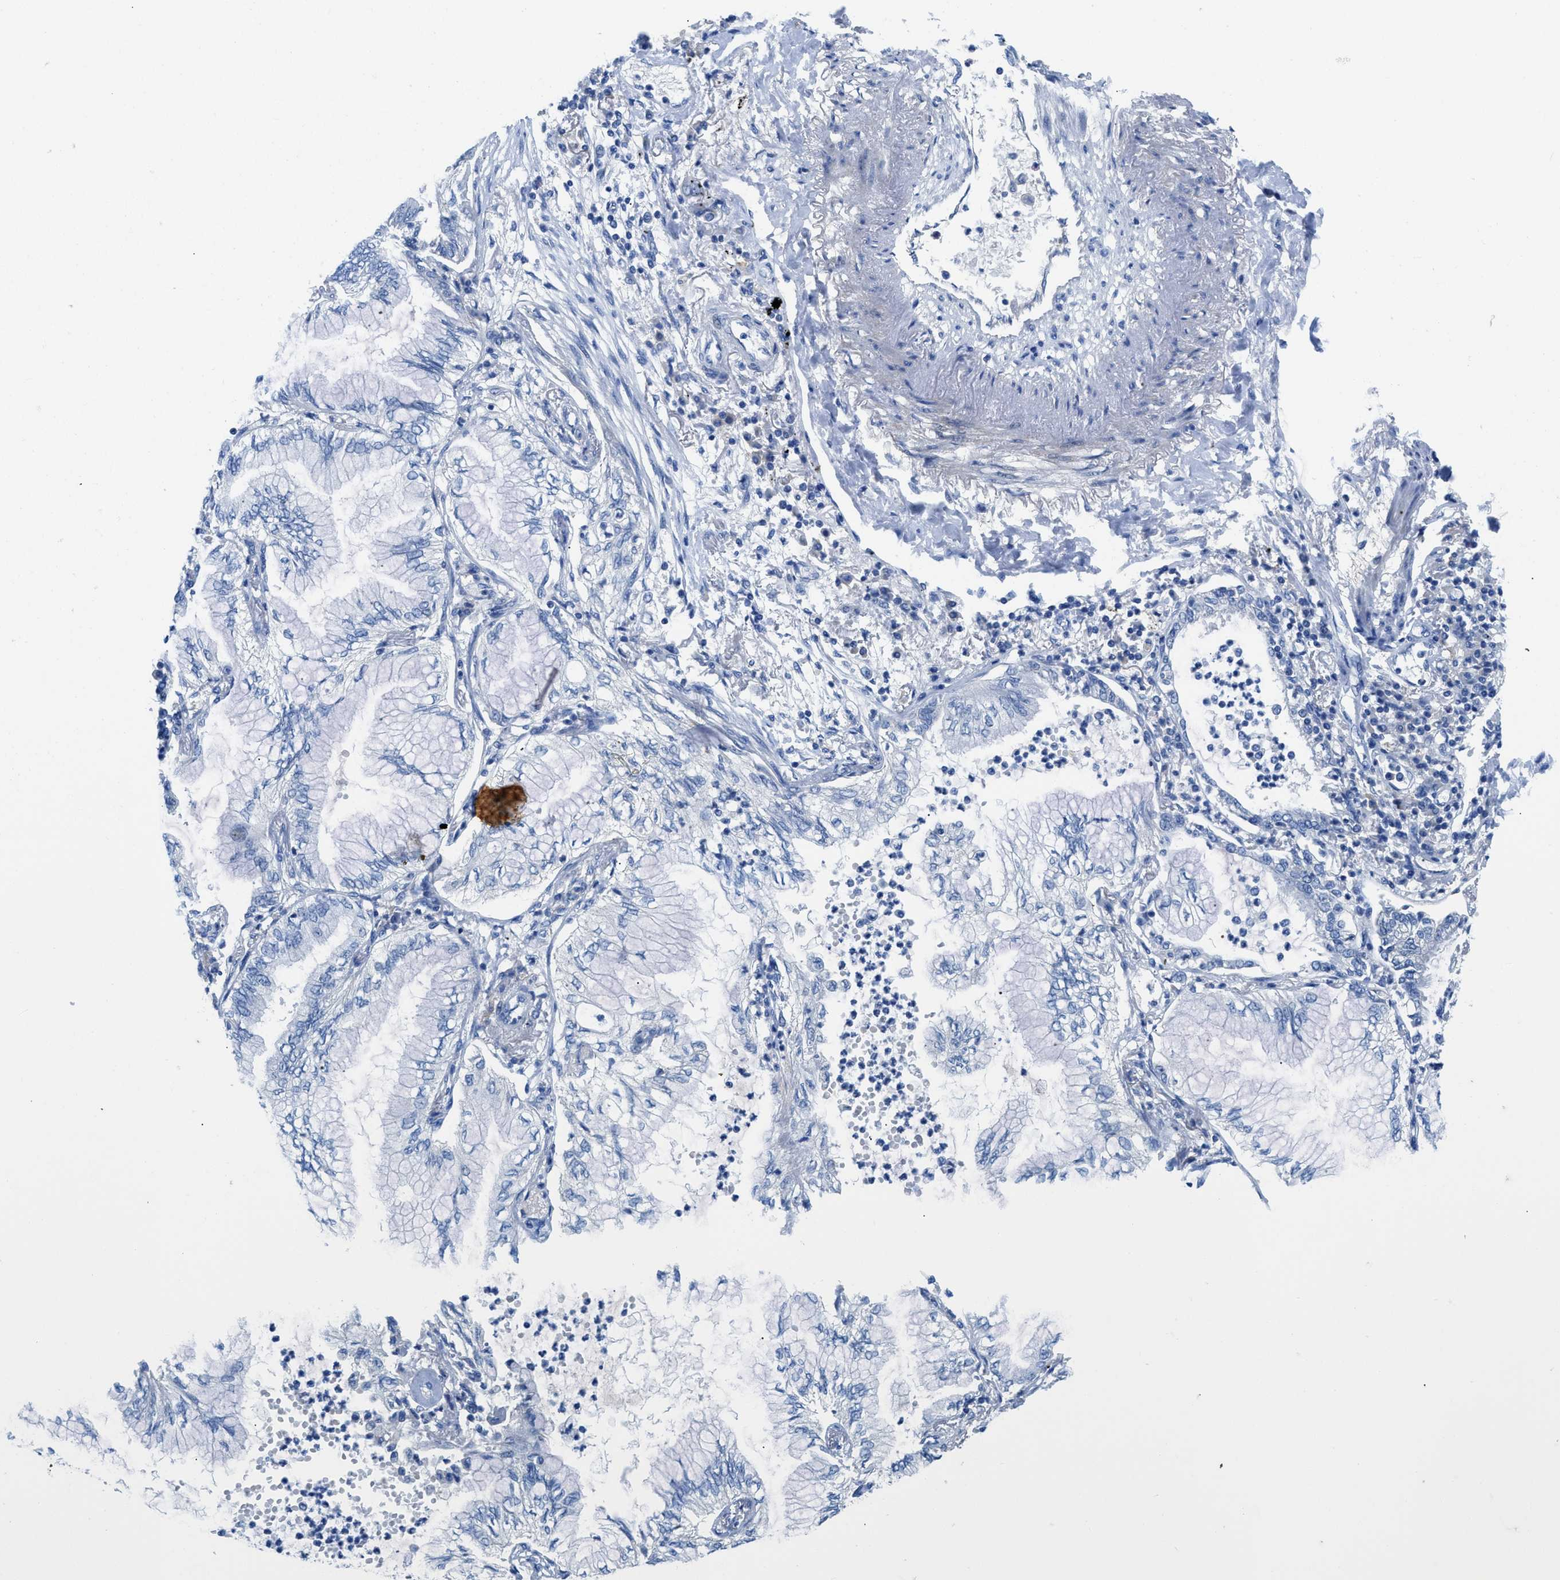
{"staining": {"intensity": "negative", "quantity": "none", "location": "none"}, "tissue": "lung cancer", "cell_type": "Tumor cells", "image_type": "cancer", "snomed": [{"axis": "morphology", "description": "Normal tissue, NOS"}, {"axis": "morphology", "description": "Adenocarcinoma, NOS"}, {"axis": "topography", "description": "Bronchus"}, {"axis": "topography", "description": "Lung"}], "caption": "Immunohistochemistry of human lung adenocarcinoma shows no staining in tumor cells.", "gene": "SLC10A6", "patient": {"sex": "female", "age": 70}}